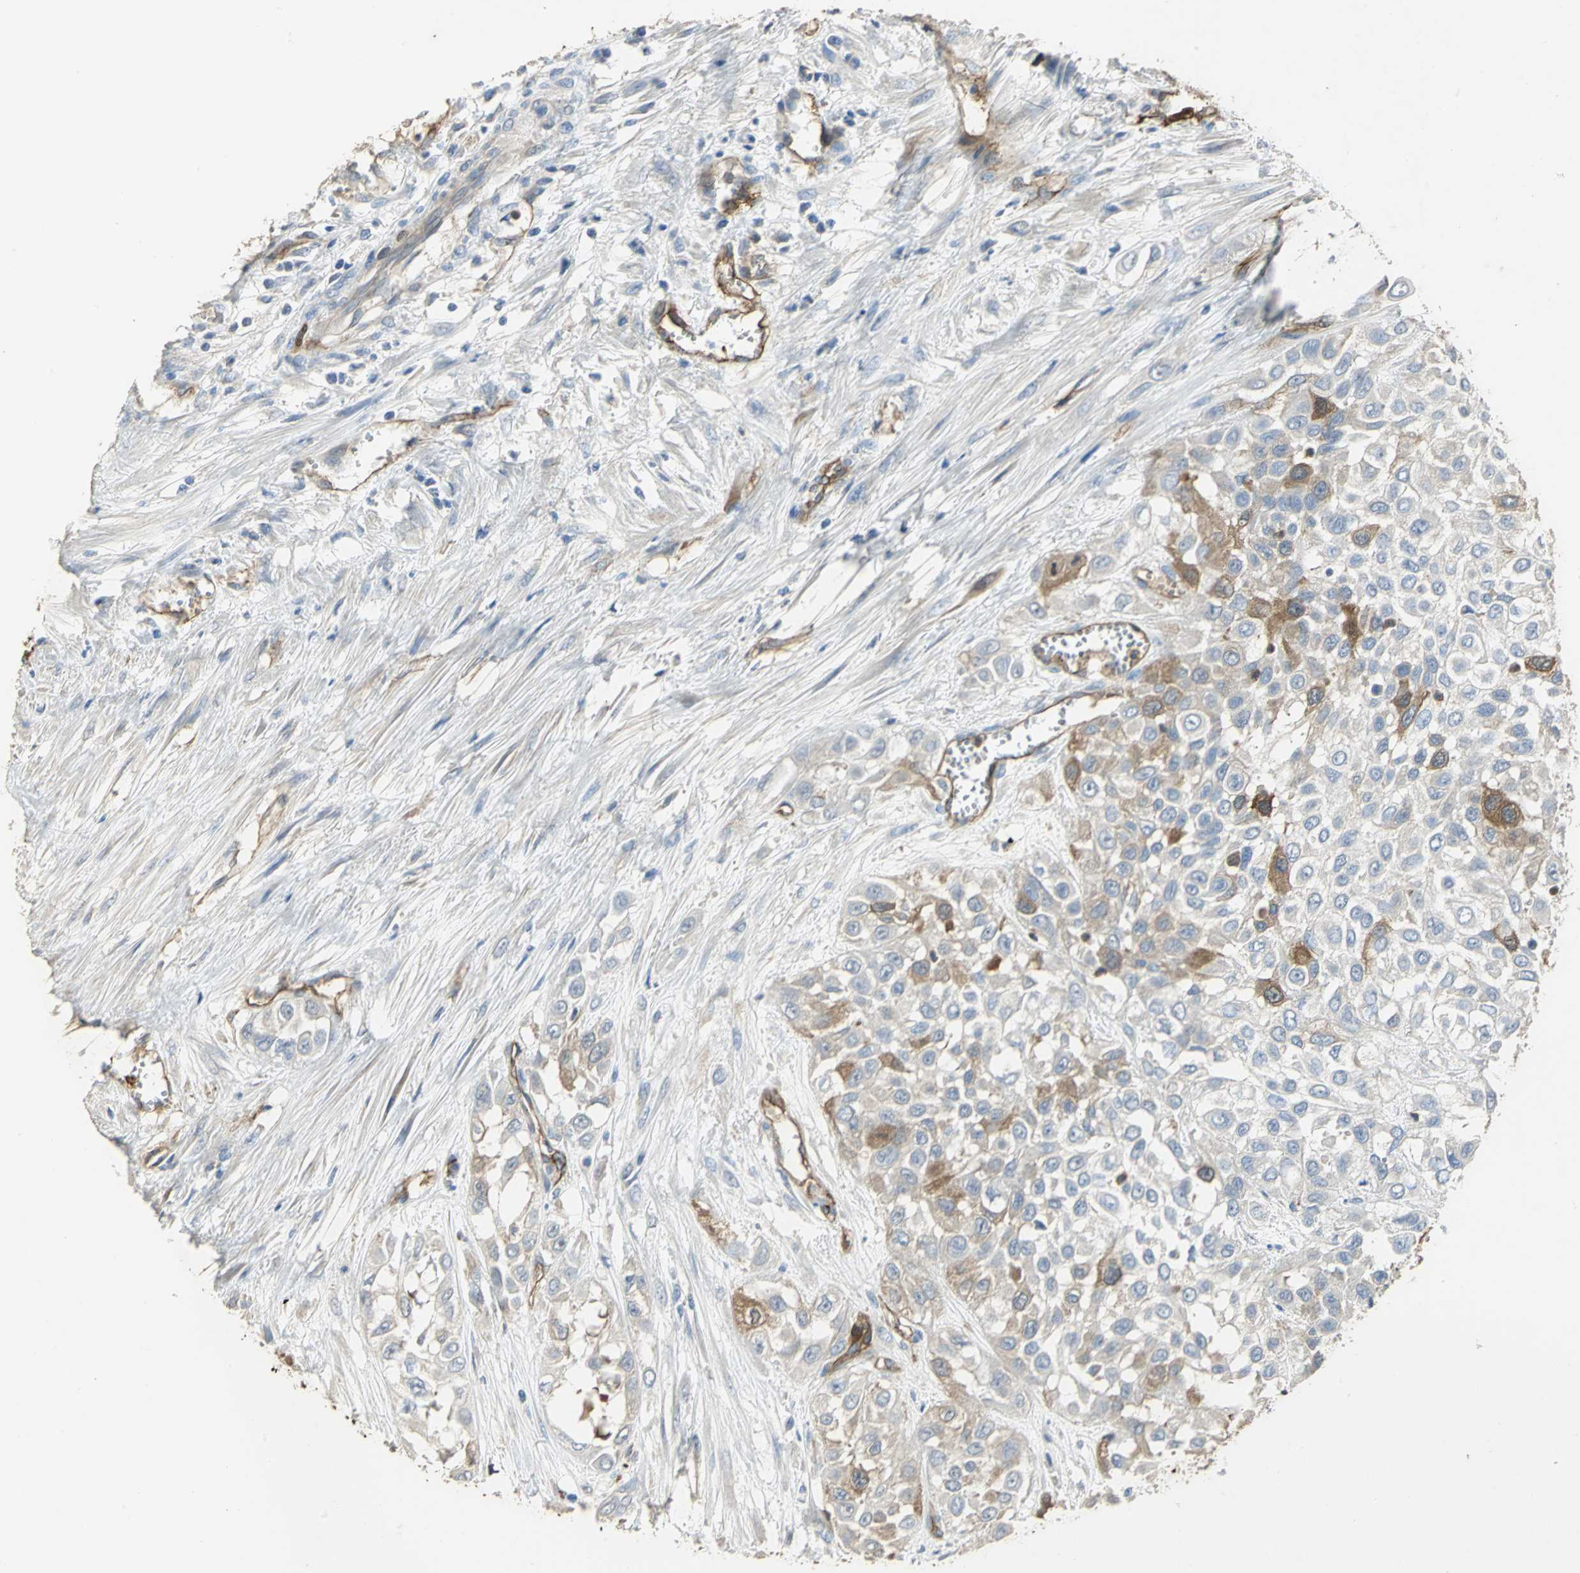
{"staining": {"intensity": "strong", "quantity": "<25%", "location": "cytoplasmic/membranous"}, "tissue": "urothelial cancer", "cell_type": "Tumor cells", "image_type": "cancer", "snomed": [{"axis": "morphology", "description": "Urothelial carcinoma, High grade"}, {"axis": "topography", "description": "Urinary bladder"}], "caption": "This photomicrograph reveals IHC staining of urothelial cancer, with medium strong cytoplasmic/membranous positivity in about <25% of tumor cells.", "gene": "DLGAP5", "patient": {"sex": "male", "age": 57}}